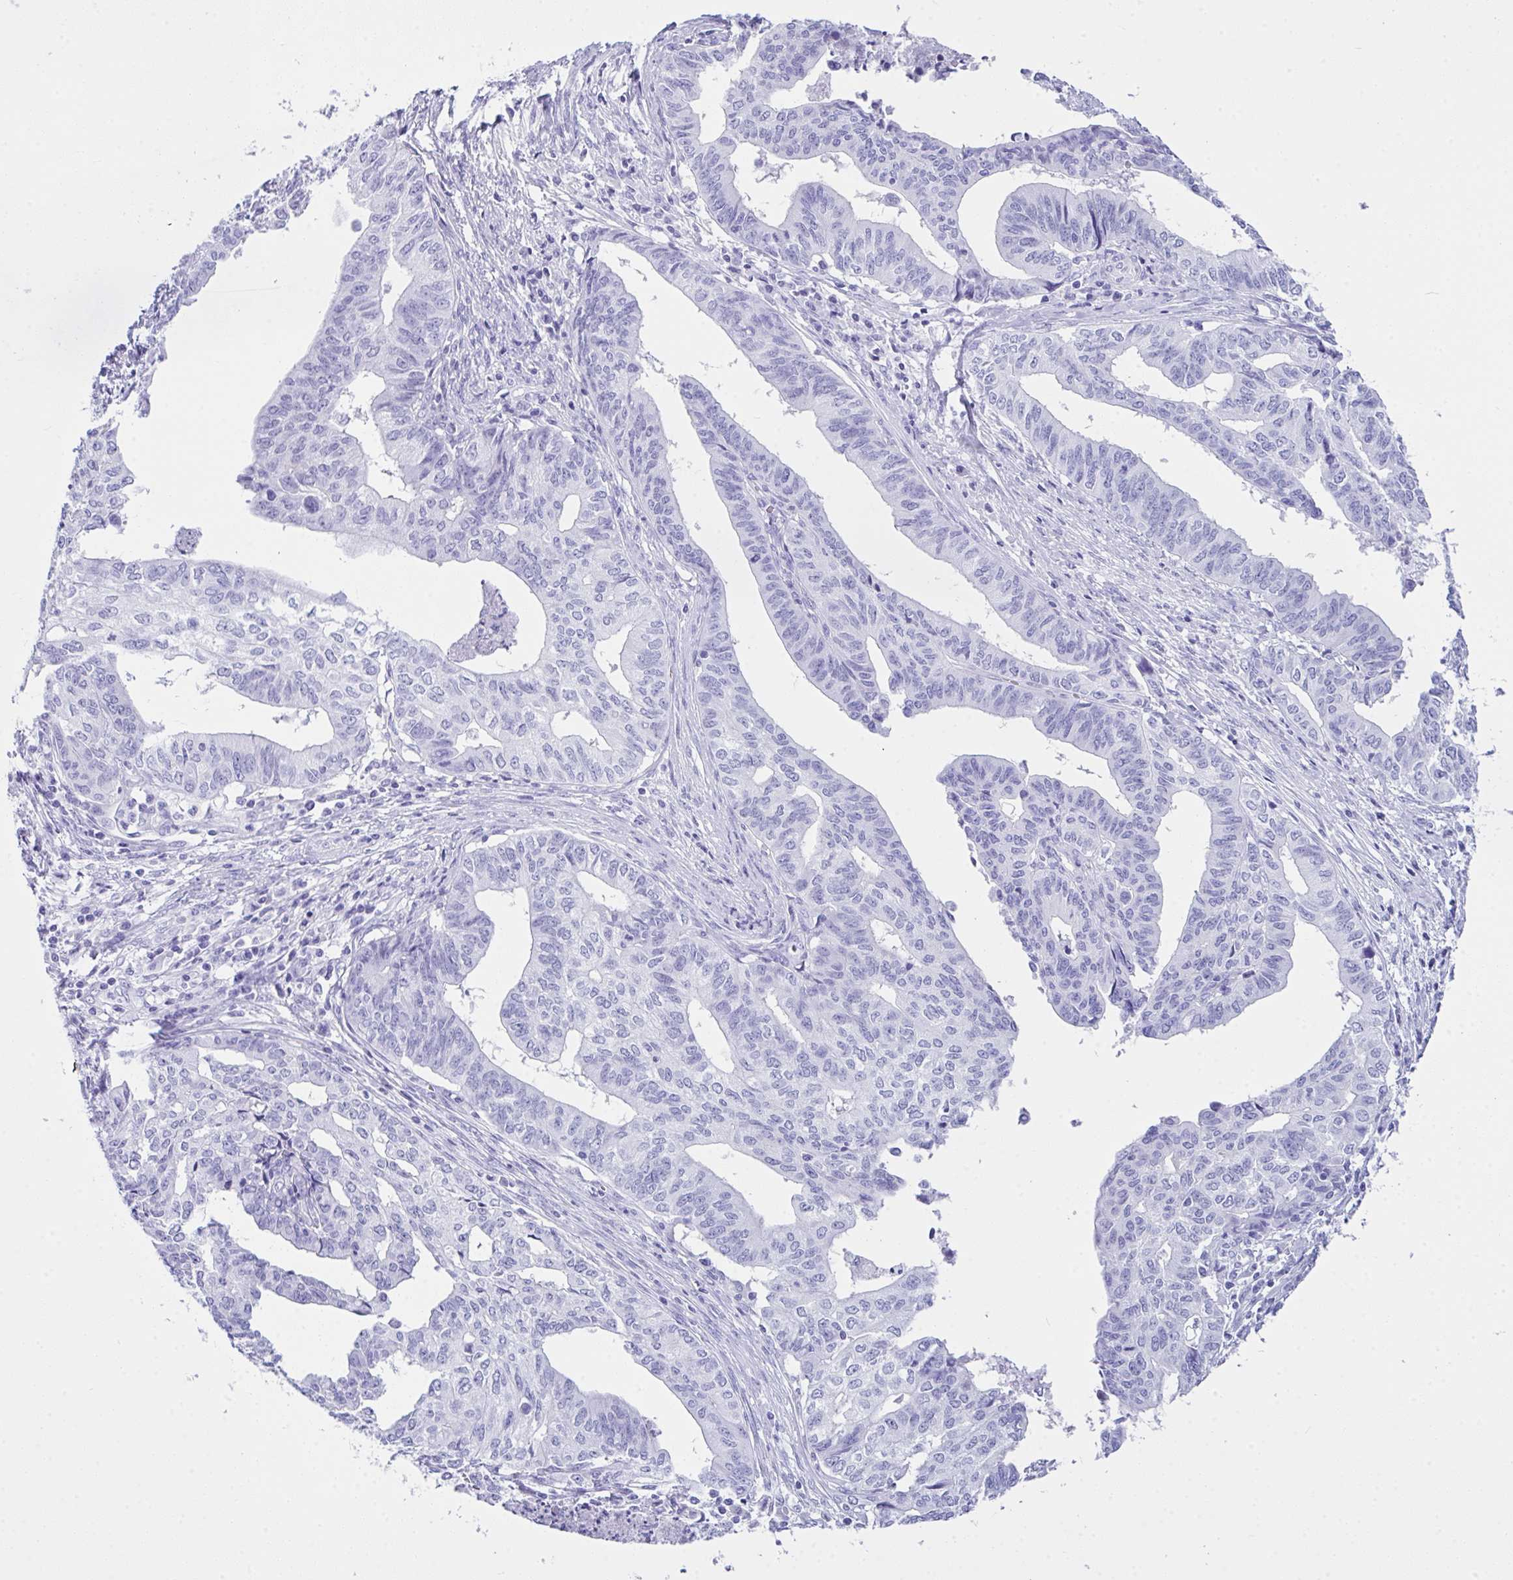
{"staining": {"intensity": "negative", "quantity": "none", "location": "none"}, "tissue": "endometrial cancer", "cell_type": "Tumor cells", "image_type": "cancer", "snomed": [{"axis": "morphology", "description": "Adenocarcinoma, NOS"}, {"axis": "topography", "description": "Endometrium"}], "caption": "Human endometrial cancer (adenocarcinoma) stained for a protein using immunohistochemistry shows no expression in tumor cells.", "gene": "LGALS4", "patient": {"sex": "female", "age": 65}}